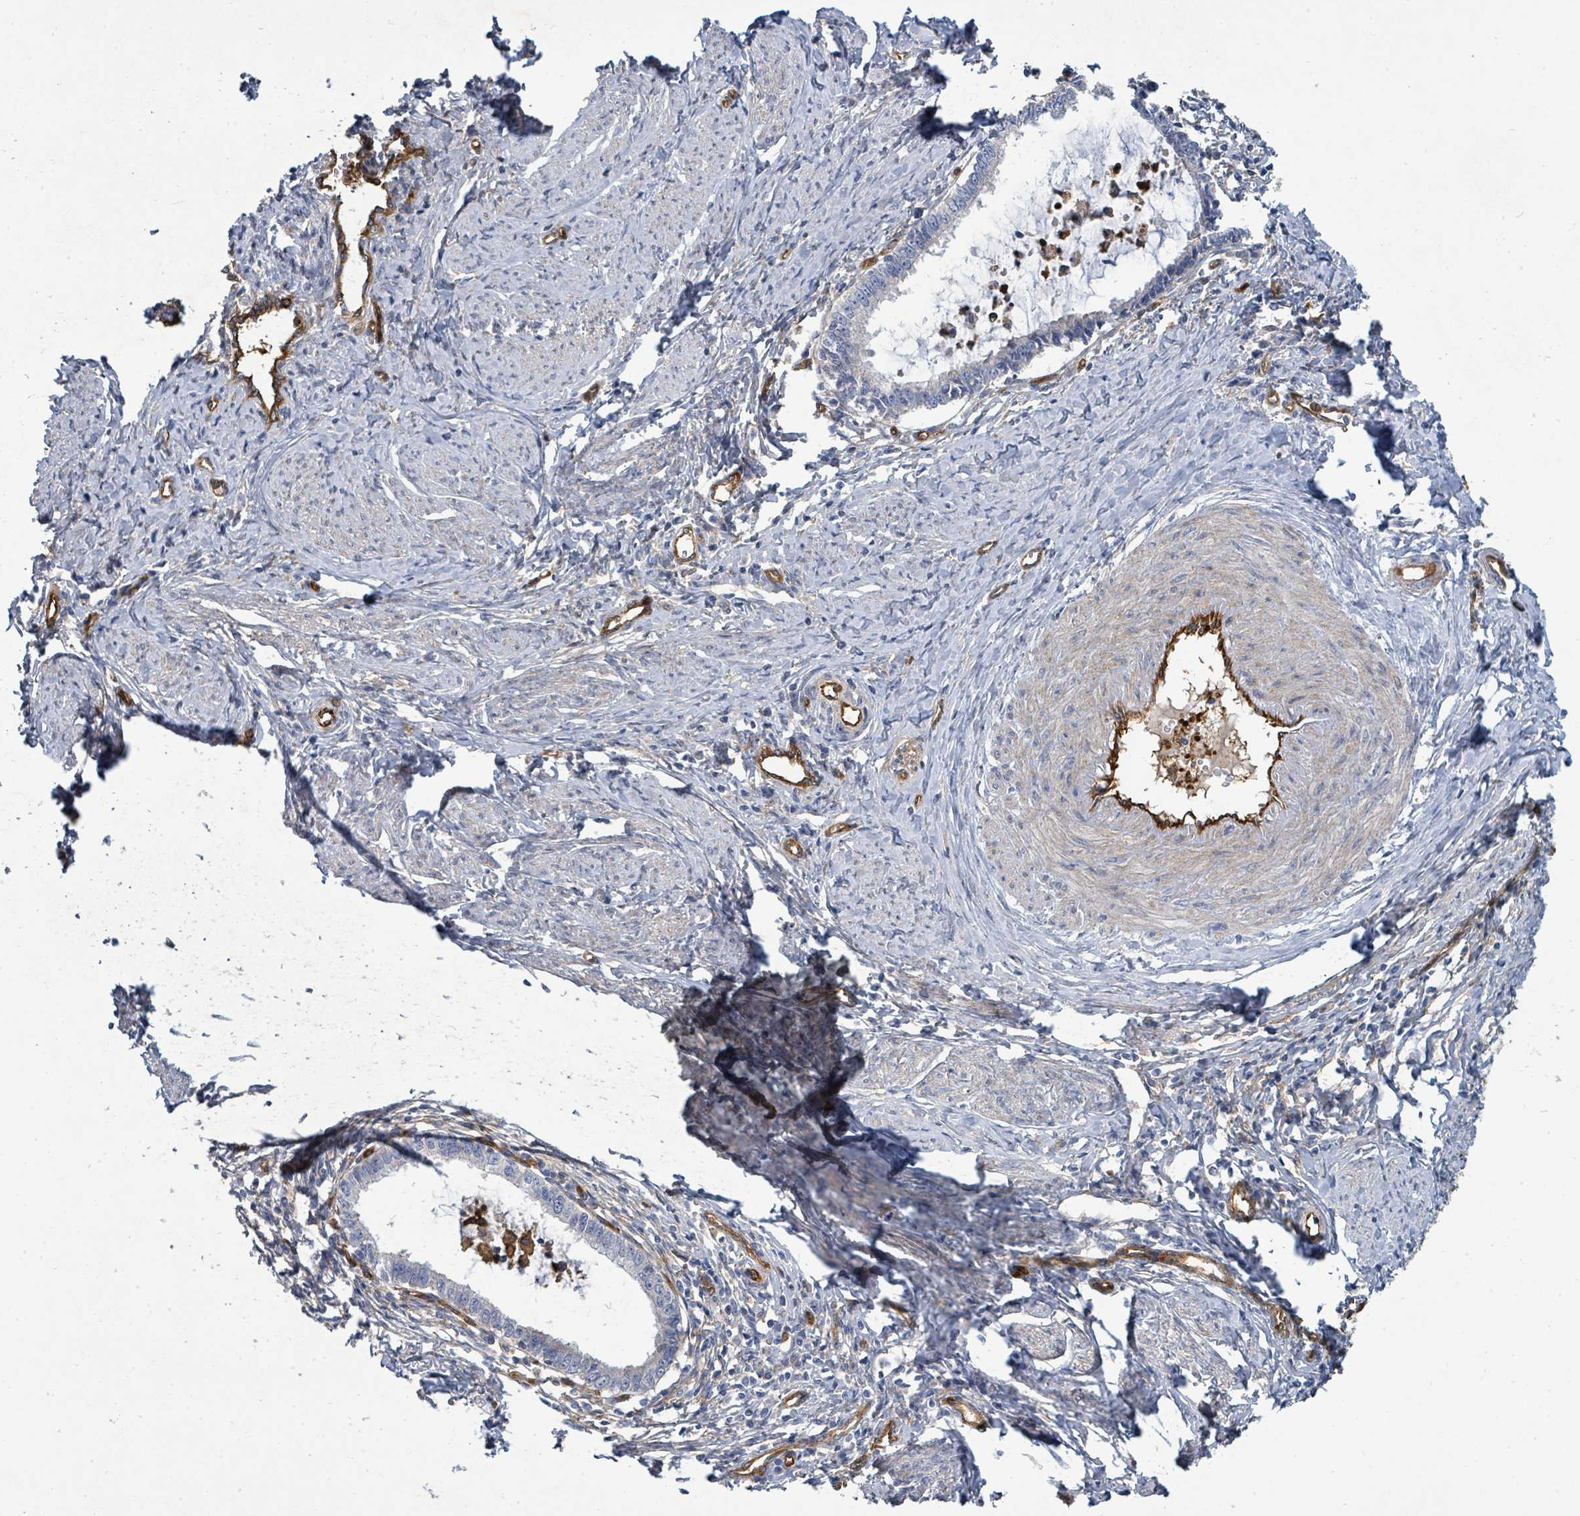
{"staining": {"intensity": "negative", "quantity": "none", "location": "none"}, "tissue": "cervical cancer", "cell_type": "Tumor cells", "image_type": "cancer", "snomed": [{"axis": "morphology", "description": "Adenocarcinoma, NOS"}, {"axis": "topography", "description": "Cervix"}], "caption": "Tumor cells show no significant positivity in cervical cancer (adenocarcinoma).", "gene": "IFIT1", "patient": {"sex": "female", "age": 36}}